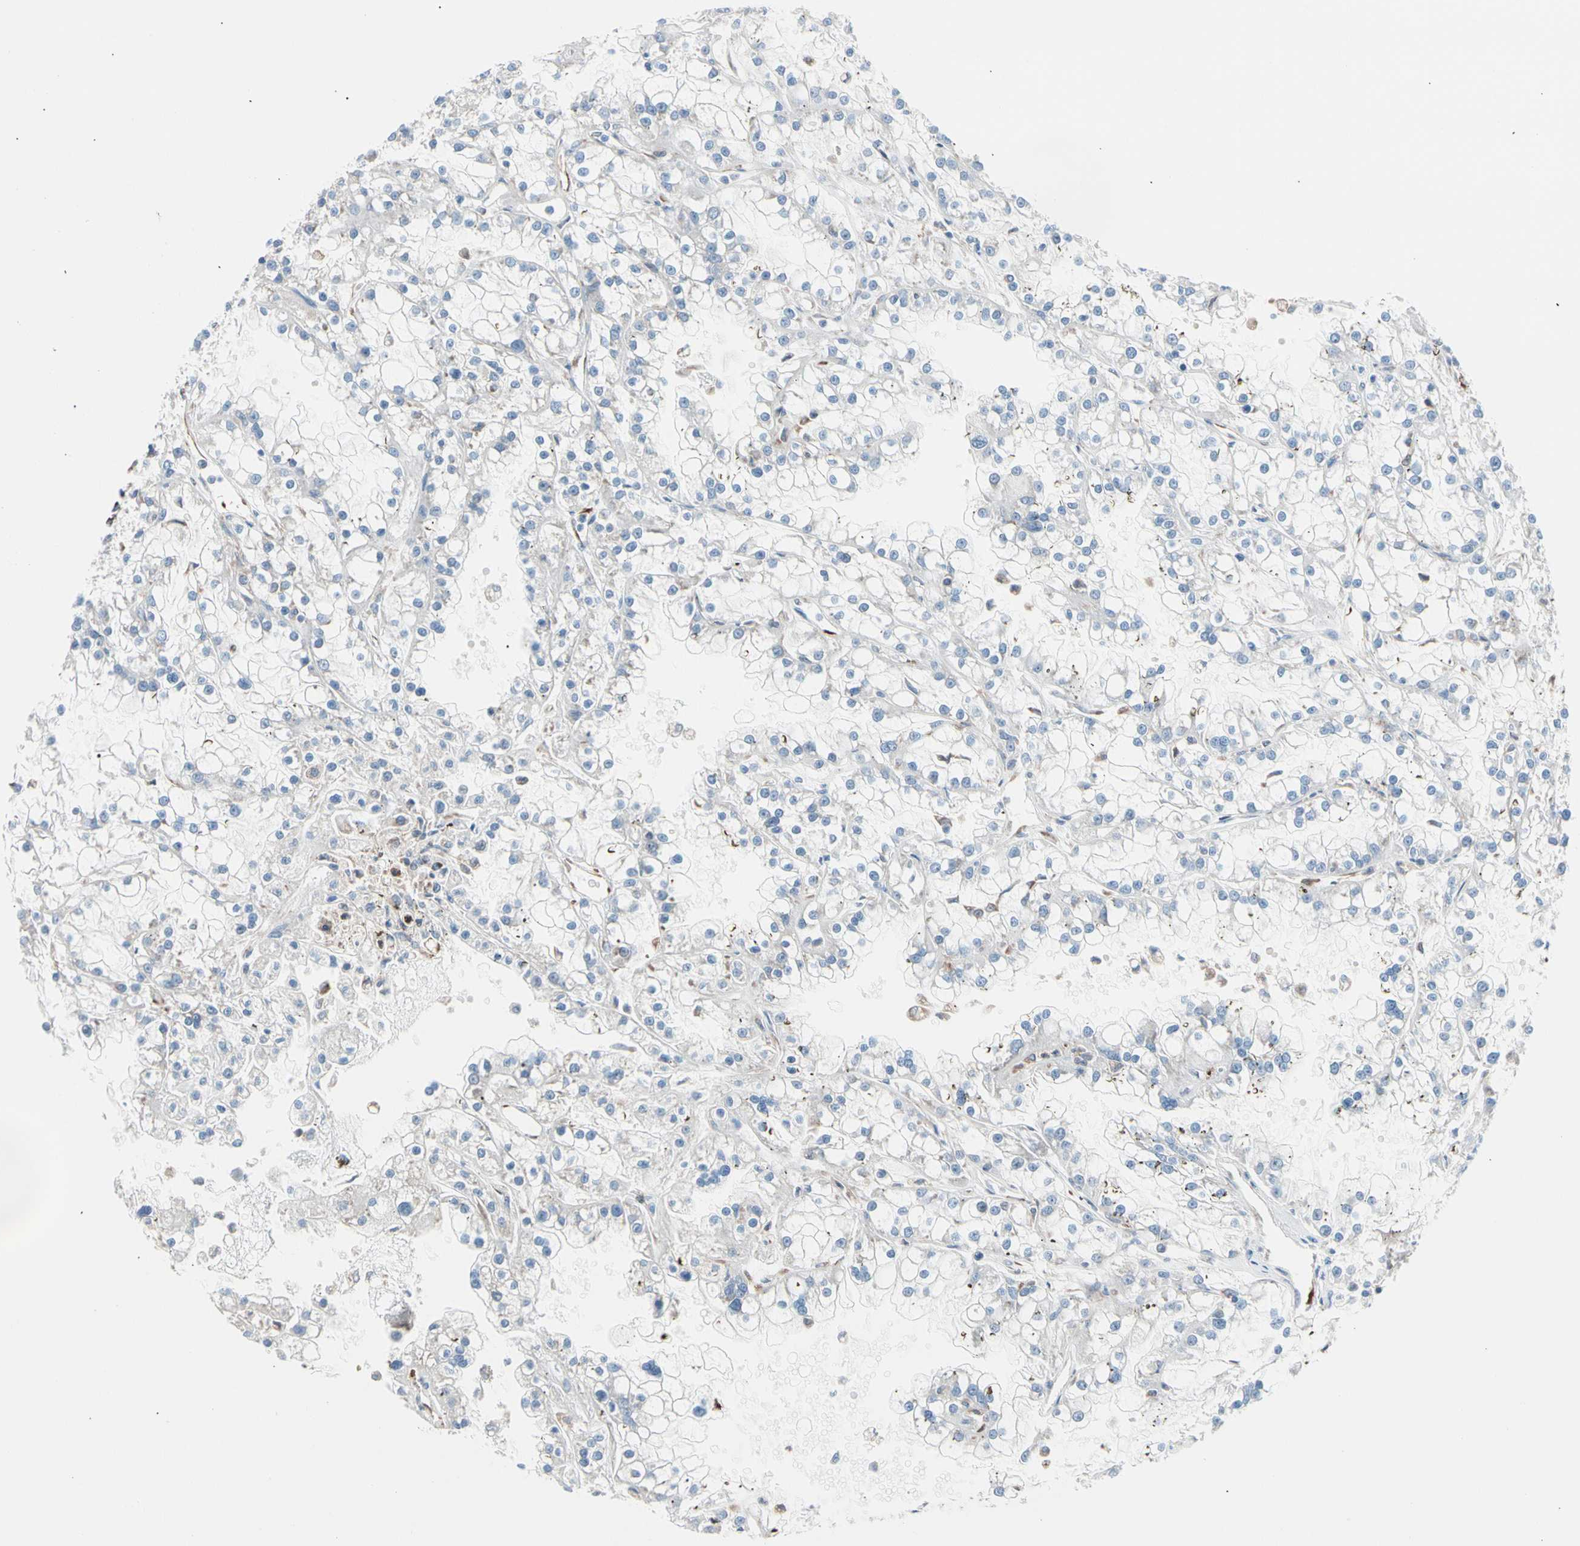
{"staining": {"intensity": "negative", "quantity": "none", "location": "none"}, "tissue": "renal cancer", "cell_type": "Tumor cells", "image_type": "cancer", "snomed": [{"axis": "morphology", "description": "Adenocarcinoma, NOS"}, {"axis": "topography", "description": "Kidney"}], "caption": "This photomicrograph is of renal cancer (adenocarcinoma) stained with IHC to label a protein in brown with the nuclei are counter-stained blue. There is no positivity in tumor cells.", "gene": "HK1", "patient": {"sex": "female", "age": 52}}